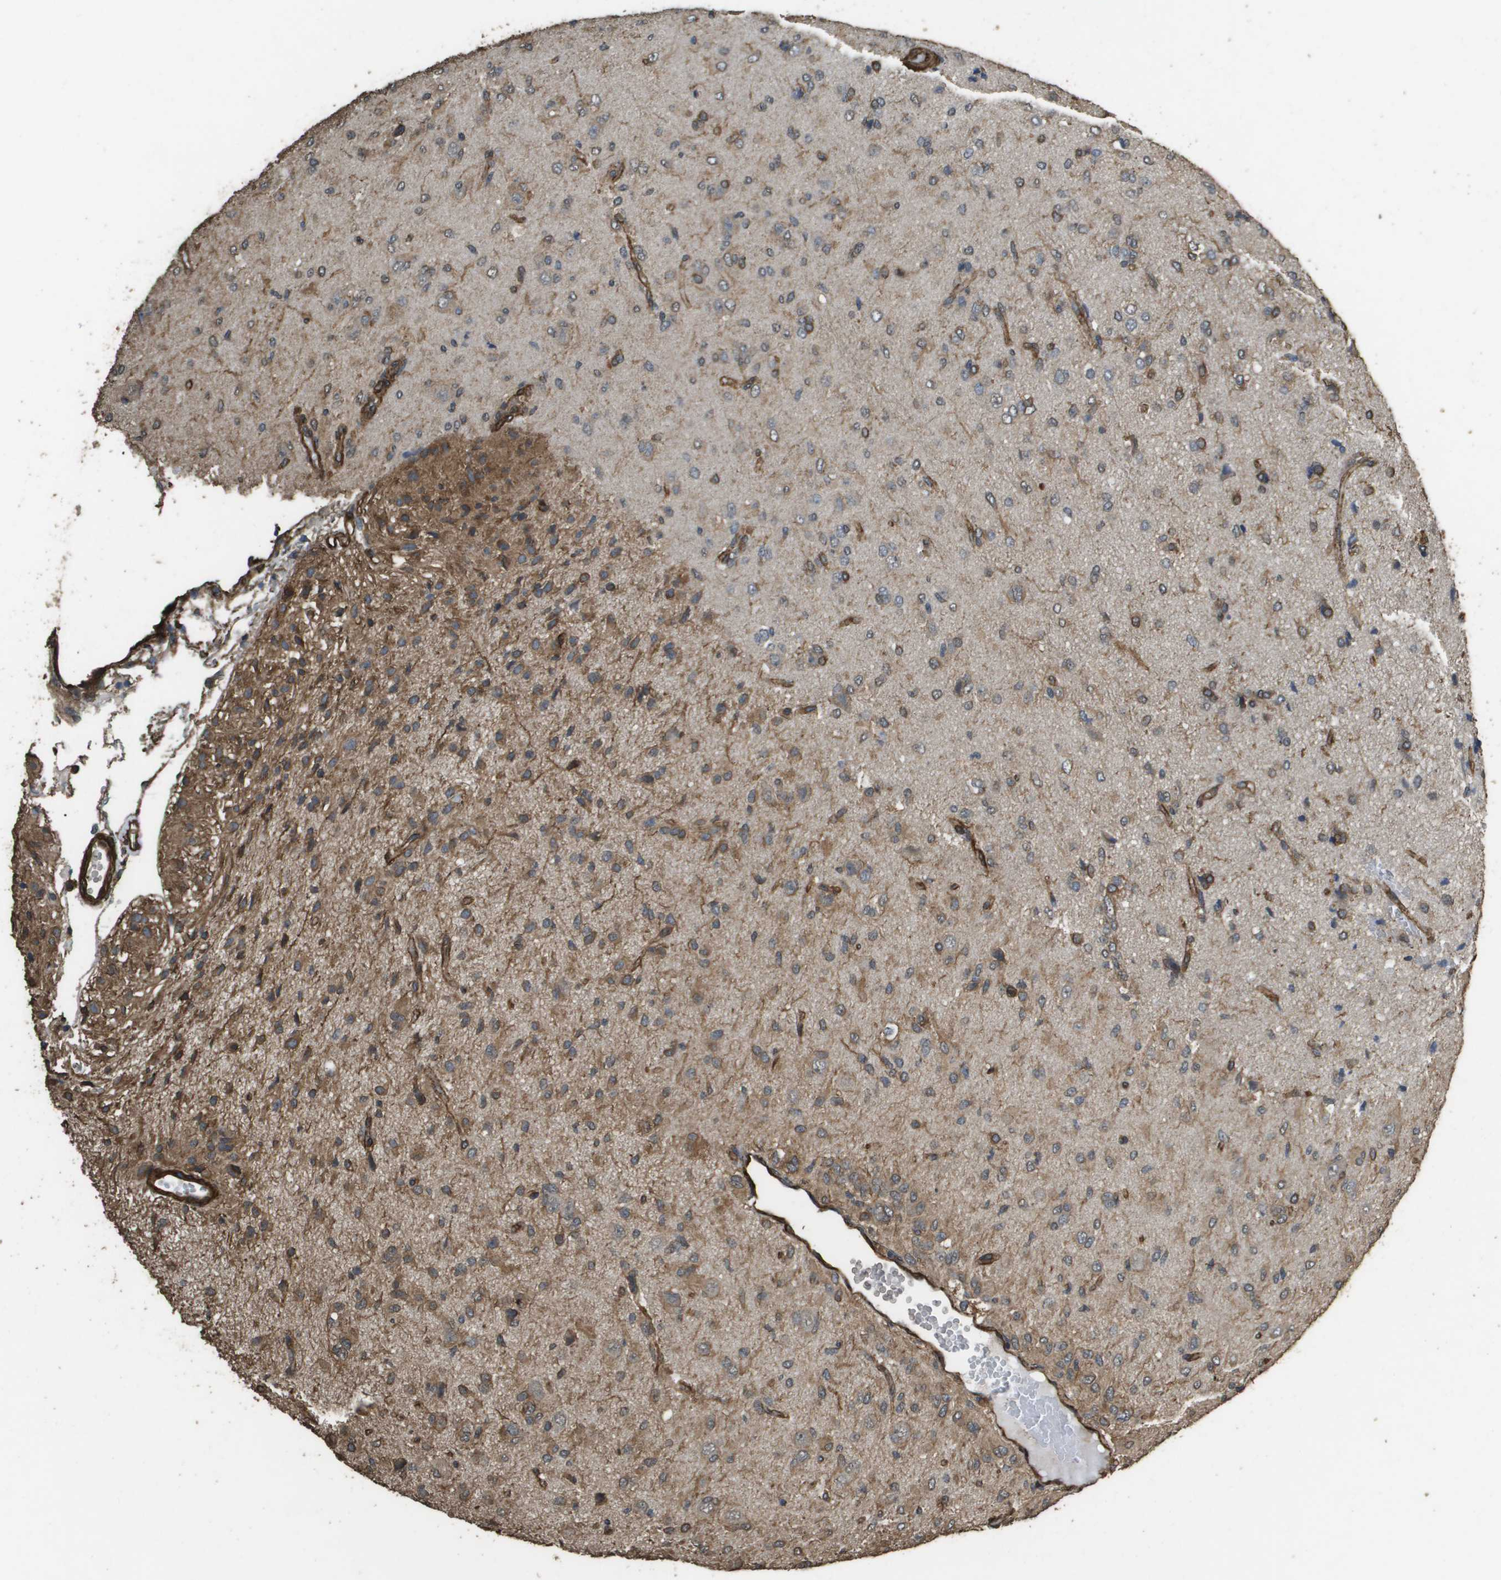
{"staining": {"intensity": "moderate", "quantity": "25%-75%", "location": "cytoplasmic/membranous"}, "tissue": "glioma", "cell_type": "Tumor cells", "image_type": "cancer", "snomed": [{"axis": "morphology", "description": "Glioma, malignant, High grade"}, {"axis": "topography", "description": "Brain"}], "caption": "Immunohistochemical staining of glioma shows medium levels of moderate cytoplasmic/membranous protein positivity in about 25%-75% of tumor cells. (Brightfield microscopy of DAB IHC at high magnification).", "gene": "AAMP", "patient": {"sex": "female", "age": 59}}